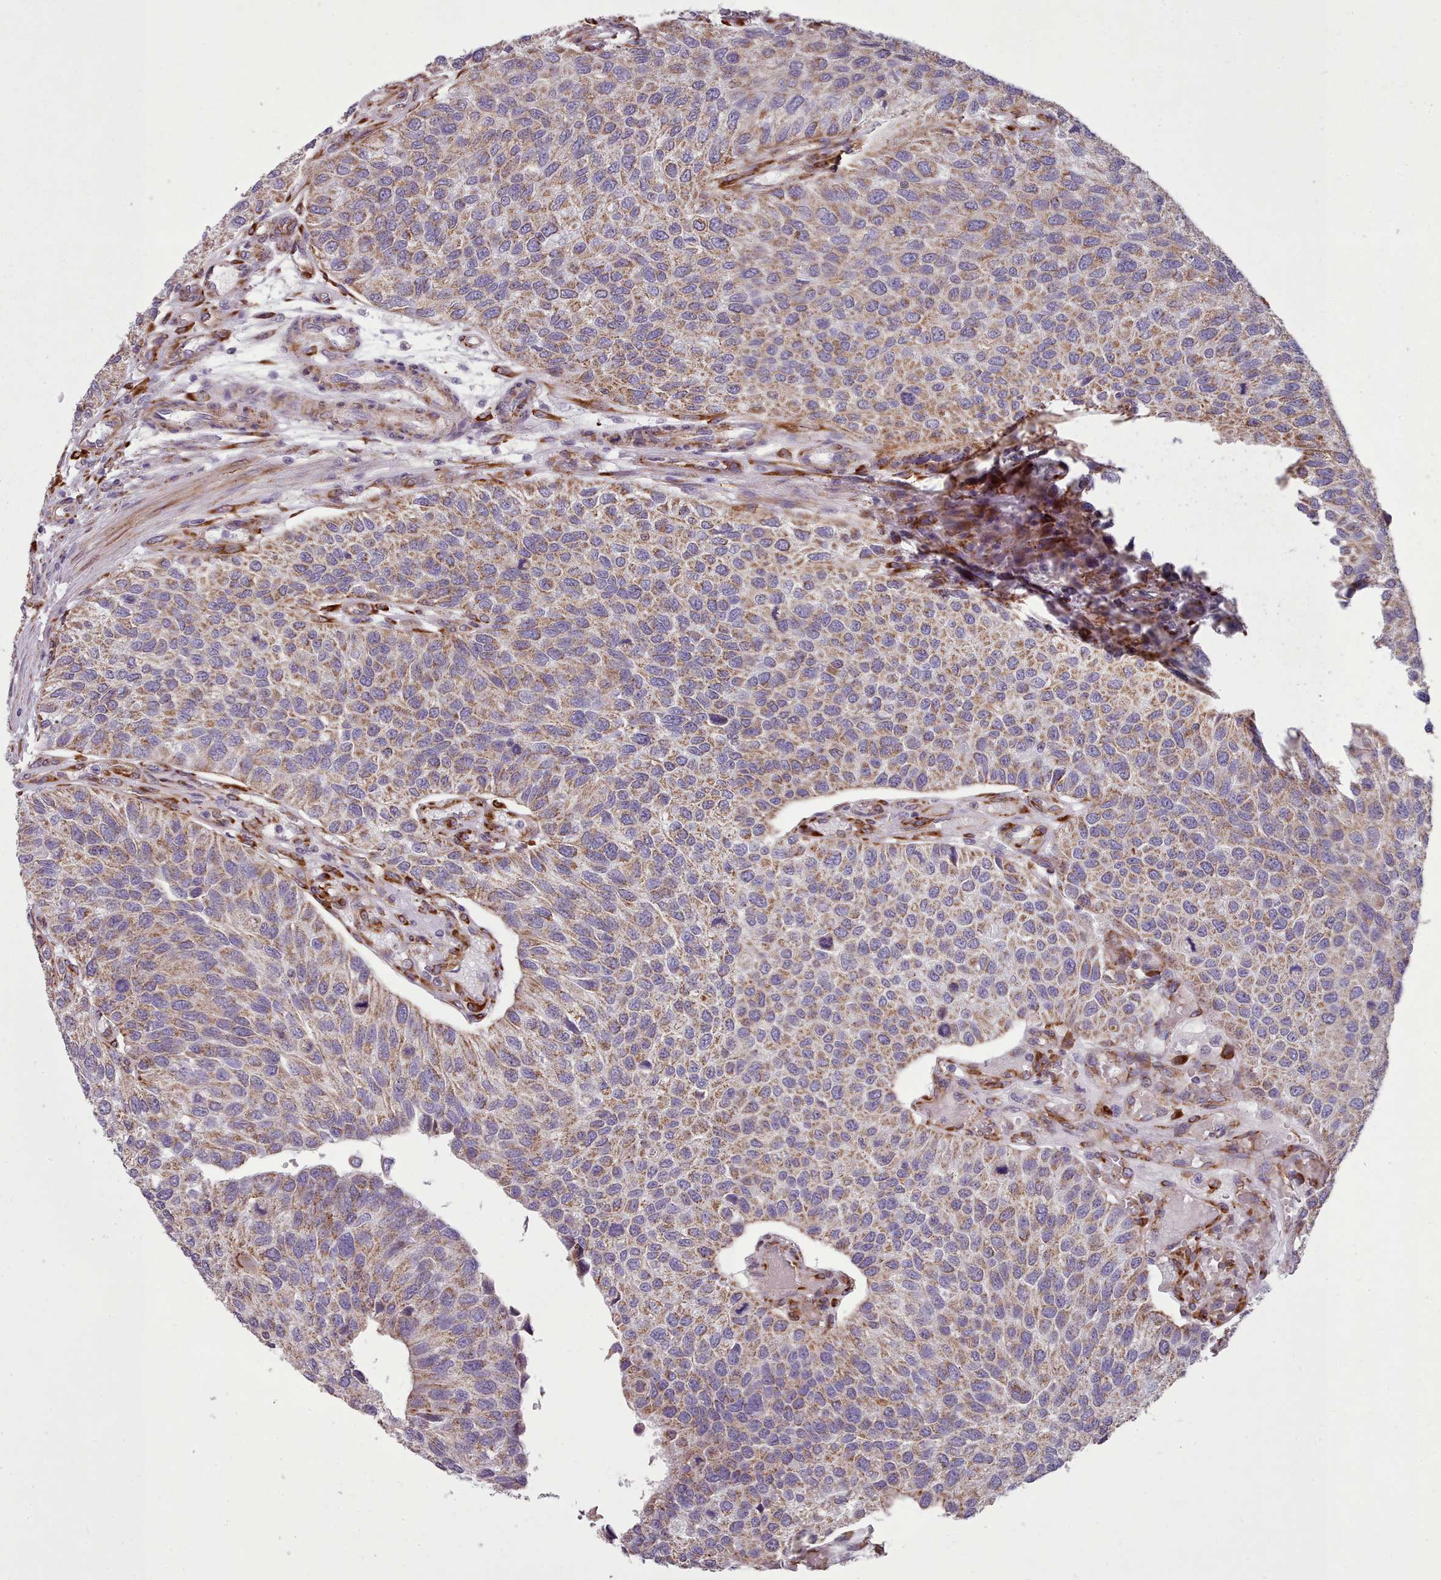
{"staining": {"intensity": "weak", "quantity": ">75%", "location": "cytoplasmic/membranous"}, "tissue": "urothelial cancer", "cell_type": "Tumor cells", "image_type": "cancer", "snomed": [{"axis": "morphology", "description": "Urothelial carcinoma, NOS"}, {"axis": "topography", "description": "Urinary bladder"}], "caption": "Brown immunohistochemical staining in urothelial cancer displays weak cytoplasmic/membranous expression in approximately >75% of tumor cells.", "gene": "FKBP10", "patient": {"sex": "male", "age": 55}}